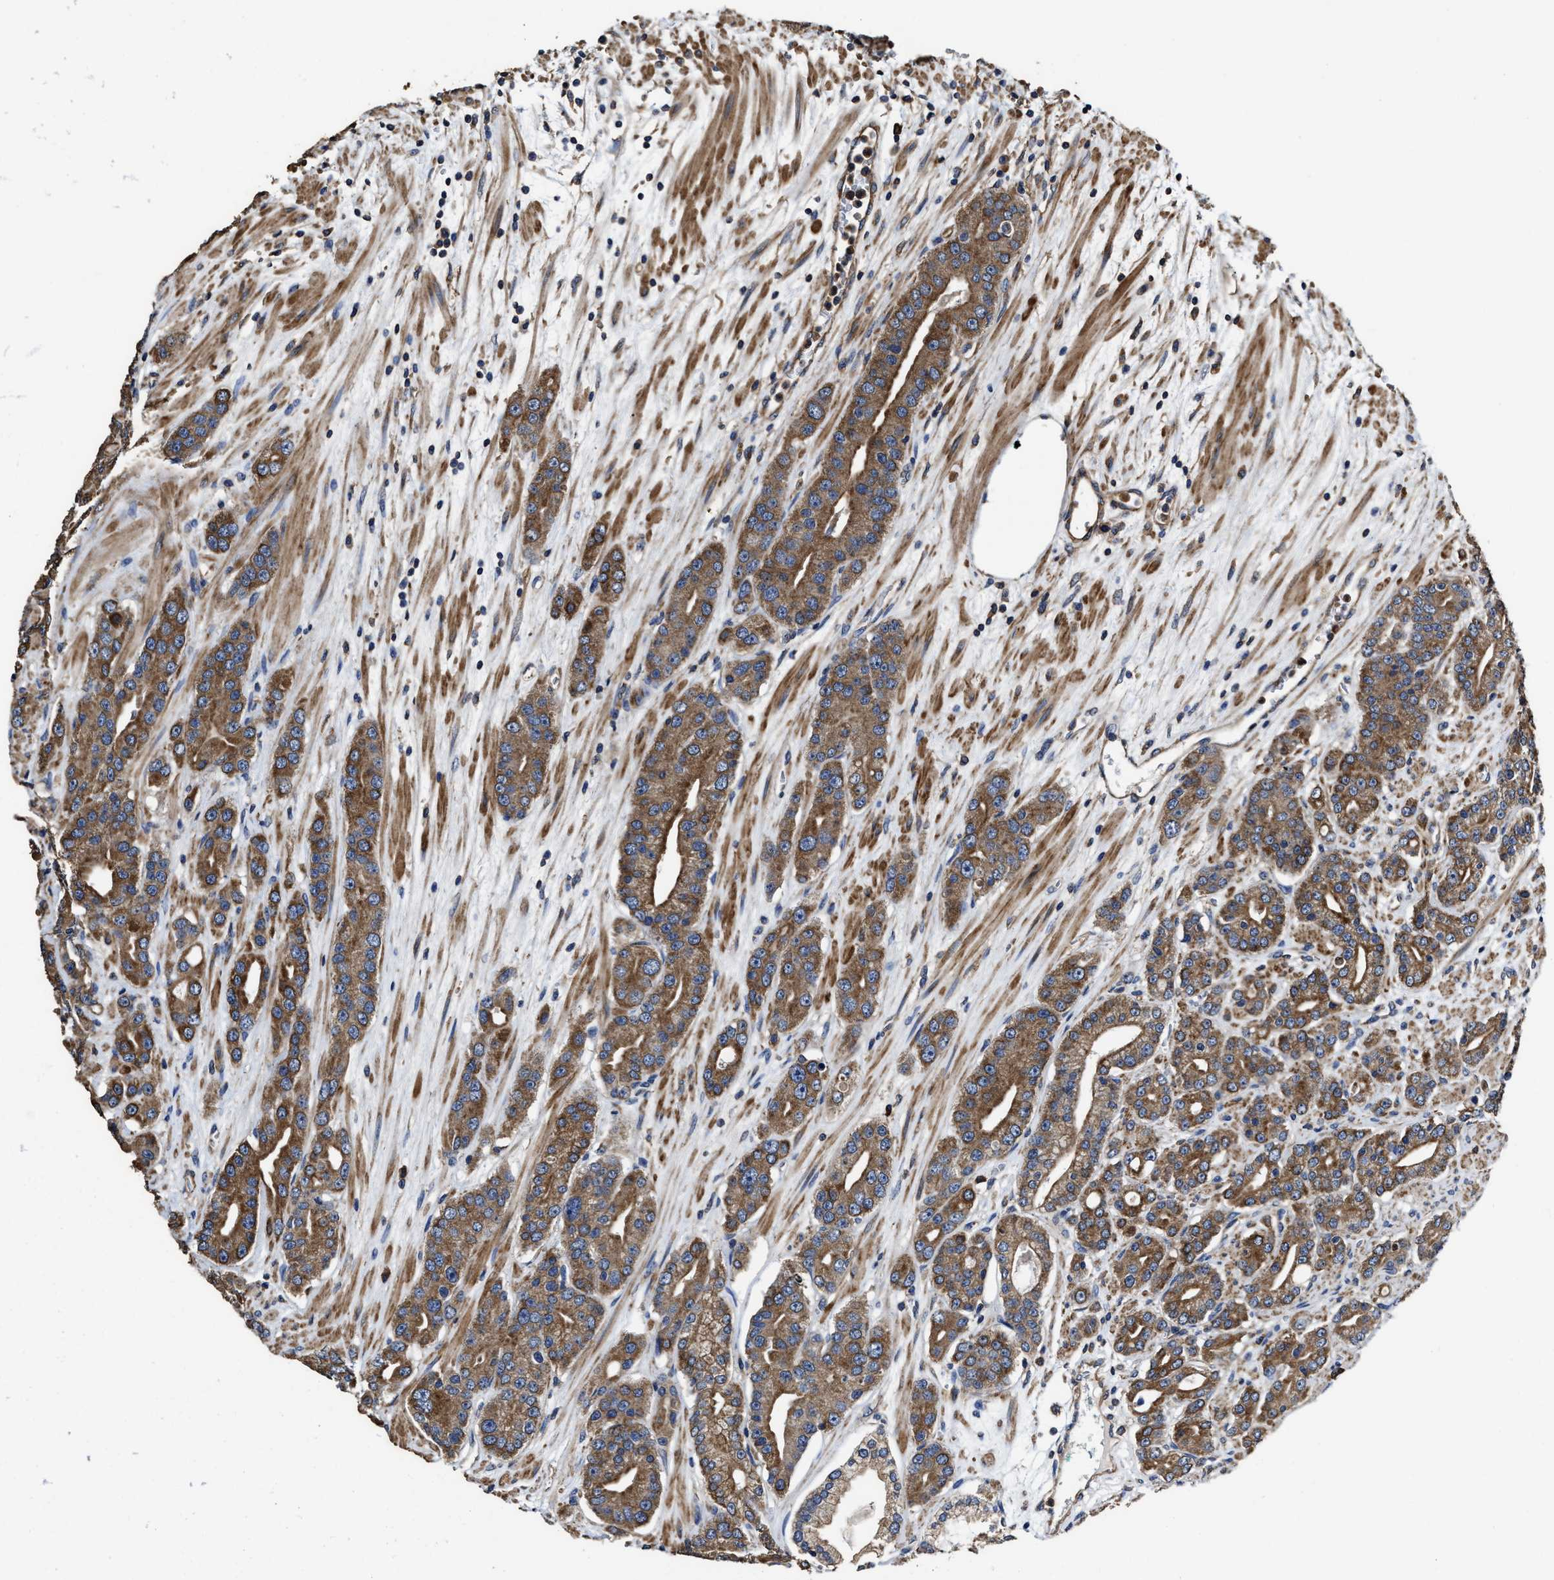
{"staining": {"intensity": "moderate", "quantity": ">75%", "location": "cytoplasmic/membranous"}, "tissue": "prostate cancer", "cell_type": "Tumor cells", "image_type": "cancer", "snomed": [{"axis": "morphology", "description": "Adenocarcinoma, High grade"}, {"axis": "topography", "description": "Prostate"}], "caption": "Protein staining by immunohistochemistry shows moderate cytoplasmic/membranous positivity in about >75% of tumor cells in prostate cancer (high-grade adenocarcinoma). (DAB (3,3'-diaminobenzidine) IHC, brown staining for protein, blue staining for nuclei).", "gene": "SFXN4", "patient": {"sex": "male", "age": 71}}